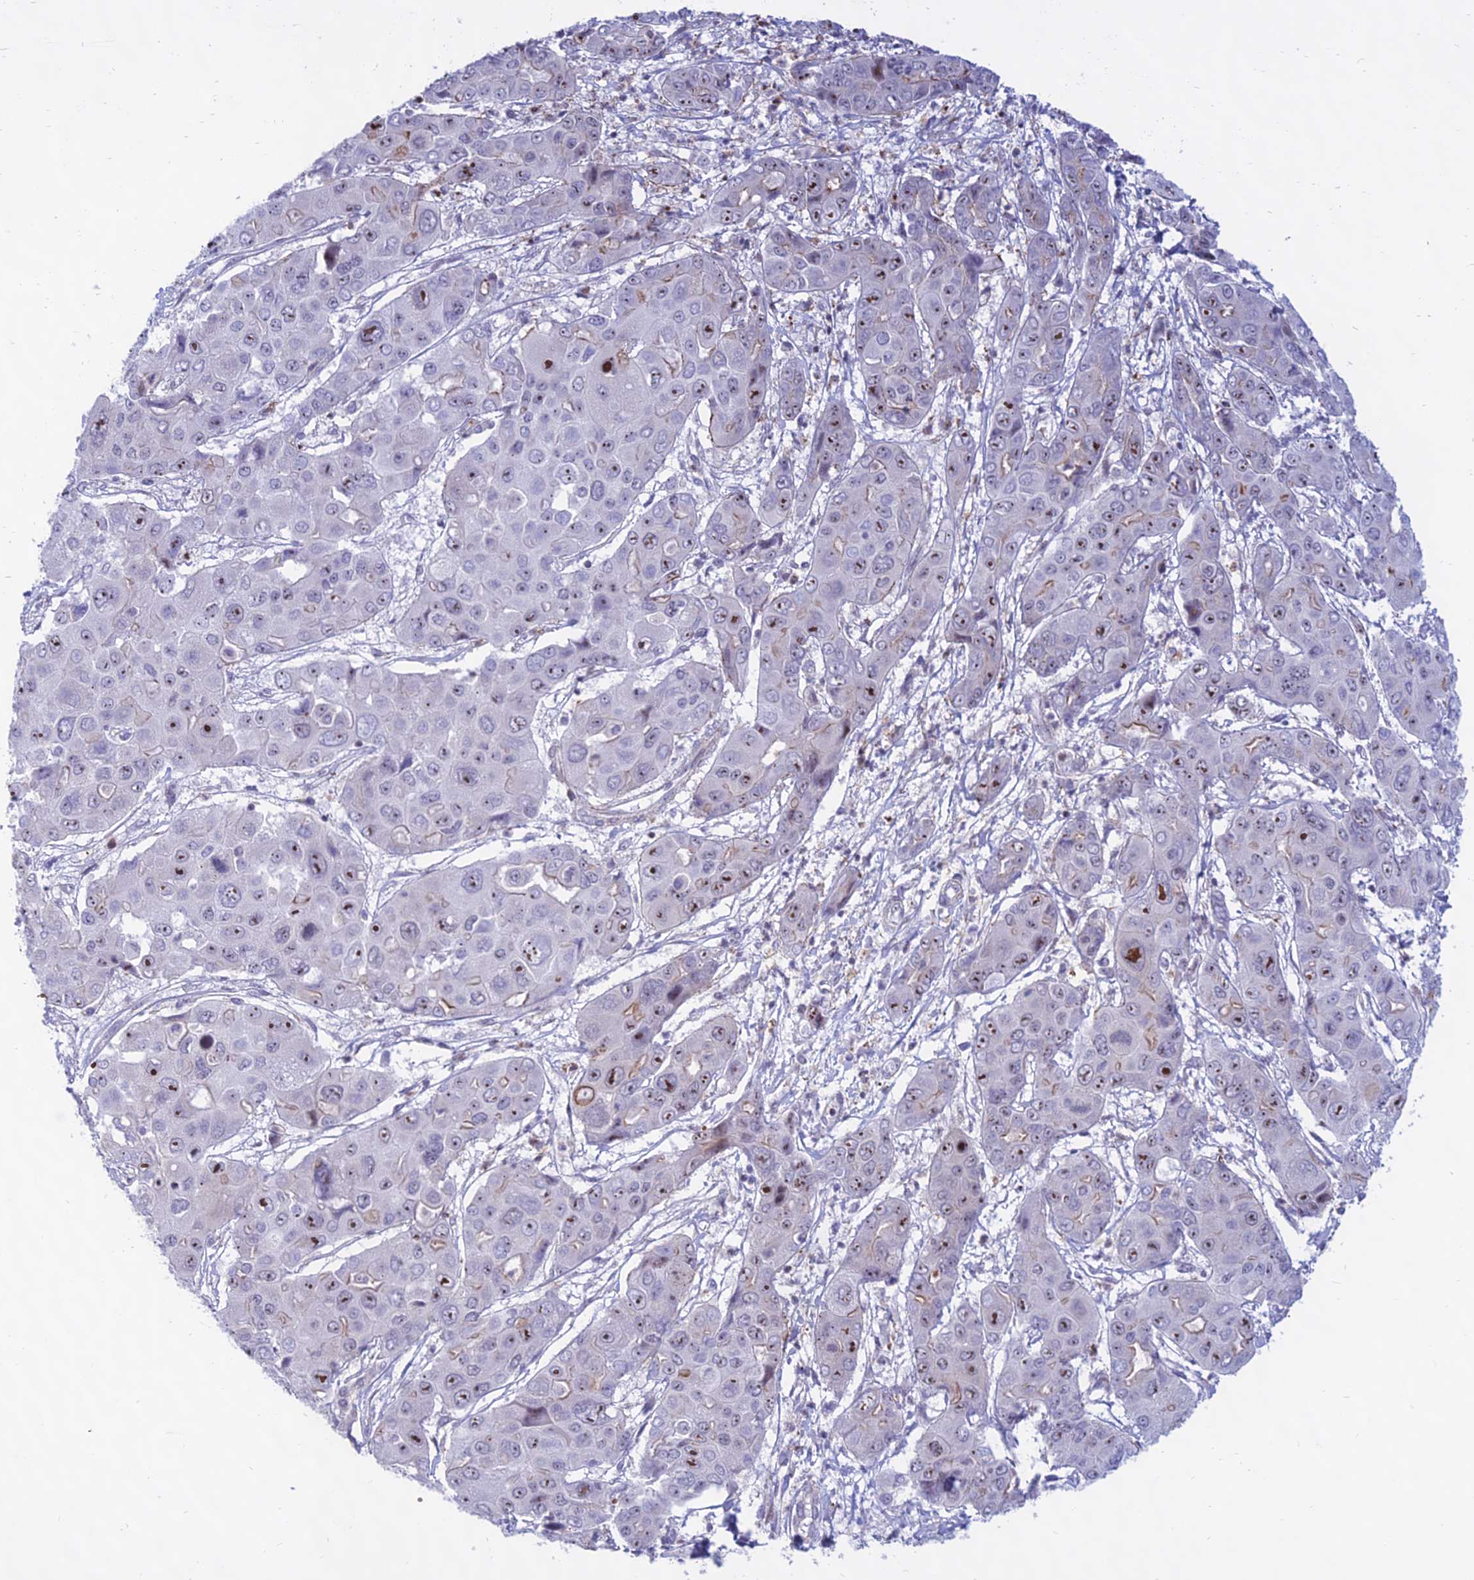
{"staining": {"intensity": "strong", "quantity": "<25%", "location": "nuclear"}, "tissue": "liver cancer", "cell_type": "Tumor cells", "image_type": "cancer", "snomed": [{"axis": "morphology", "description": "Cholangiocarcinoma"}, {"axis": "topography", "description": "Liver"}], "caption": "This photomicrograph reveals IHC staining of human liver cancer (cholangiocarcinoma), with medium strong nuclear expression in about <25% of tumor cells.", "gene": "KRR1", "patient": {"sex": "male", "age": 67}}